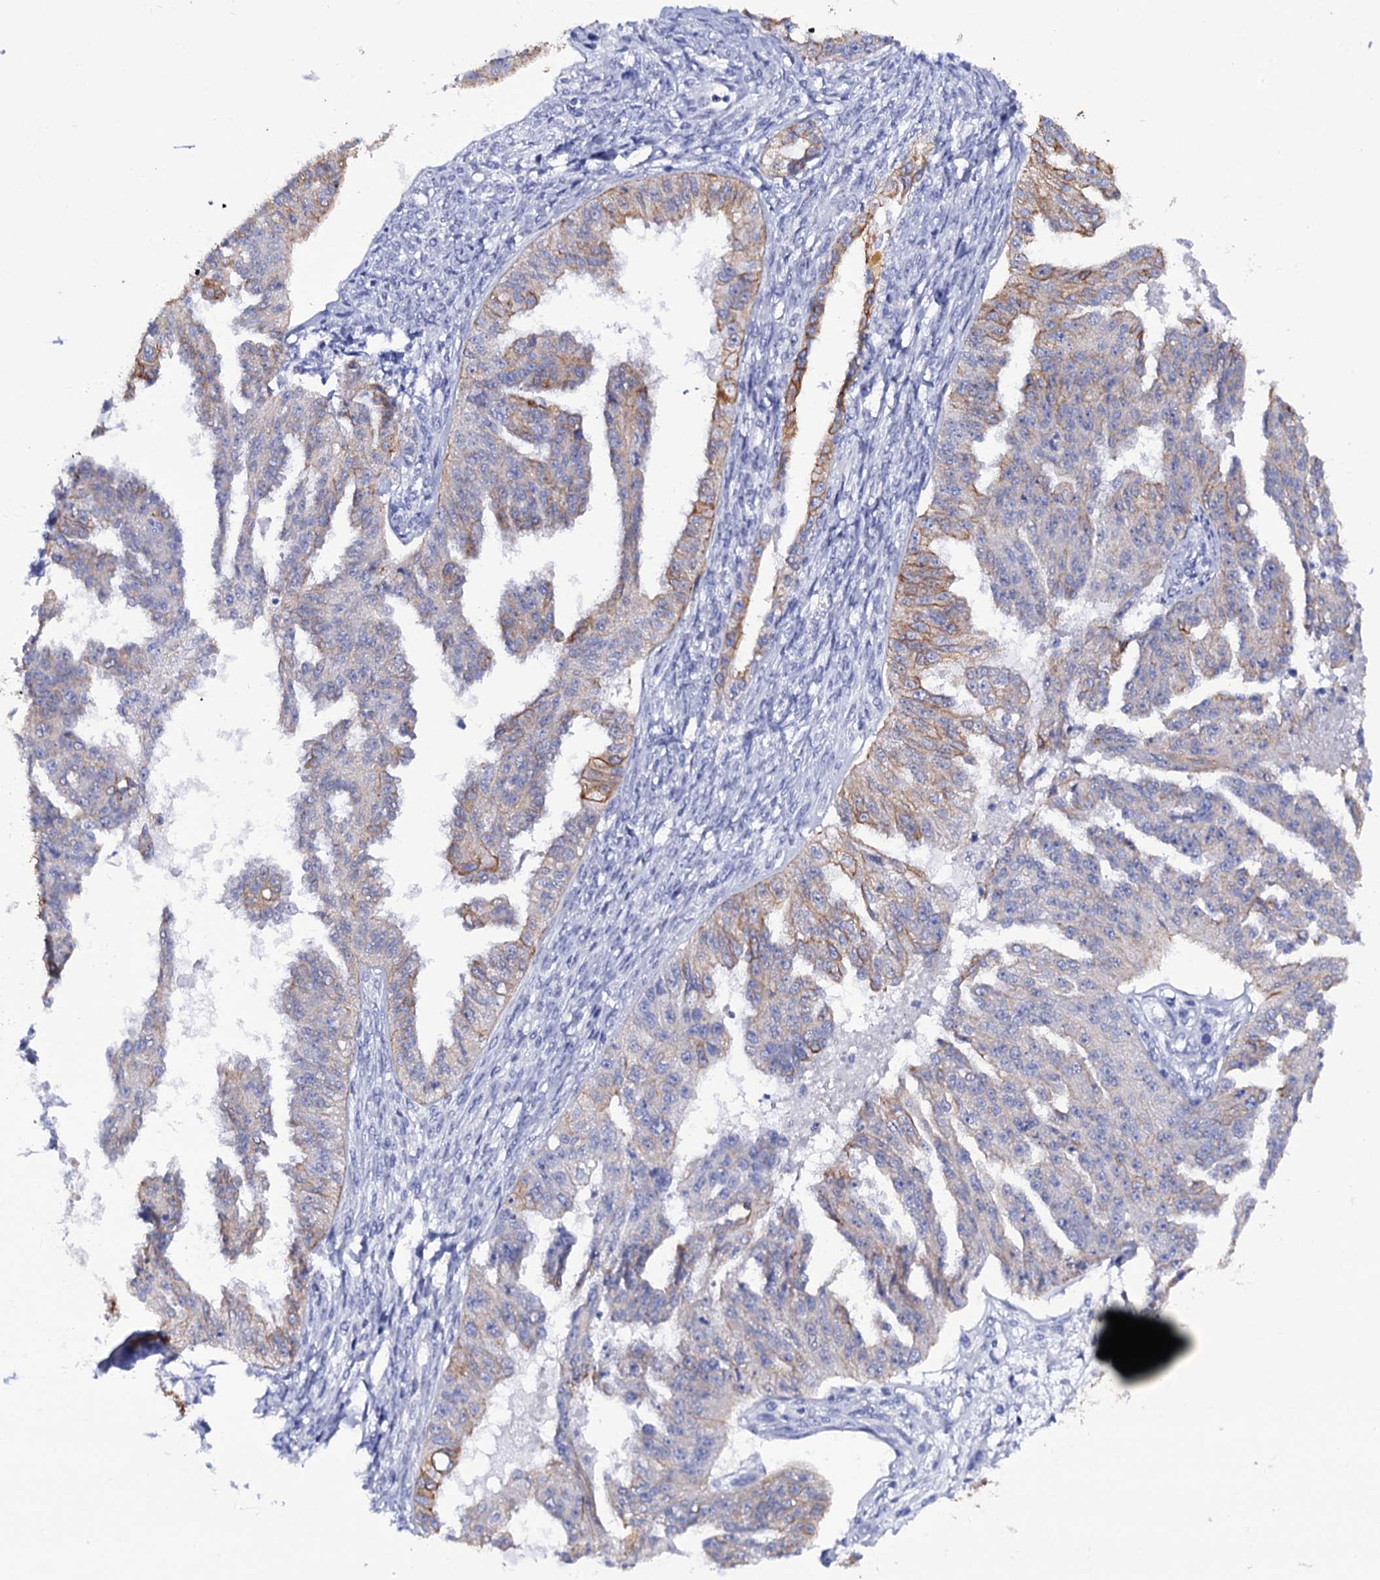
{"staining": {"intensity": "moderate", "quantity": "<25%", "location": "cytoplasmic/membranous"}, "tissue": "ovarian cancer", "cell_type": "Tumor cells", "image_type": "cancer", "snomed": [{"axis": "morphology", "description": "Cystadenocarcinoma, serous, NOS"}, {"axis": "topography", "description": "Ovary"}], "caption": "Immunohistochemical staining of serous cystadenocarcinoma (ovarian) exhibits moderate cytoplasmic/membranous protein staining in approximately <25% of tumor cells.", "gene": "RAB3IP", "patient": {"sex": "female", "age": 58}}